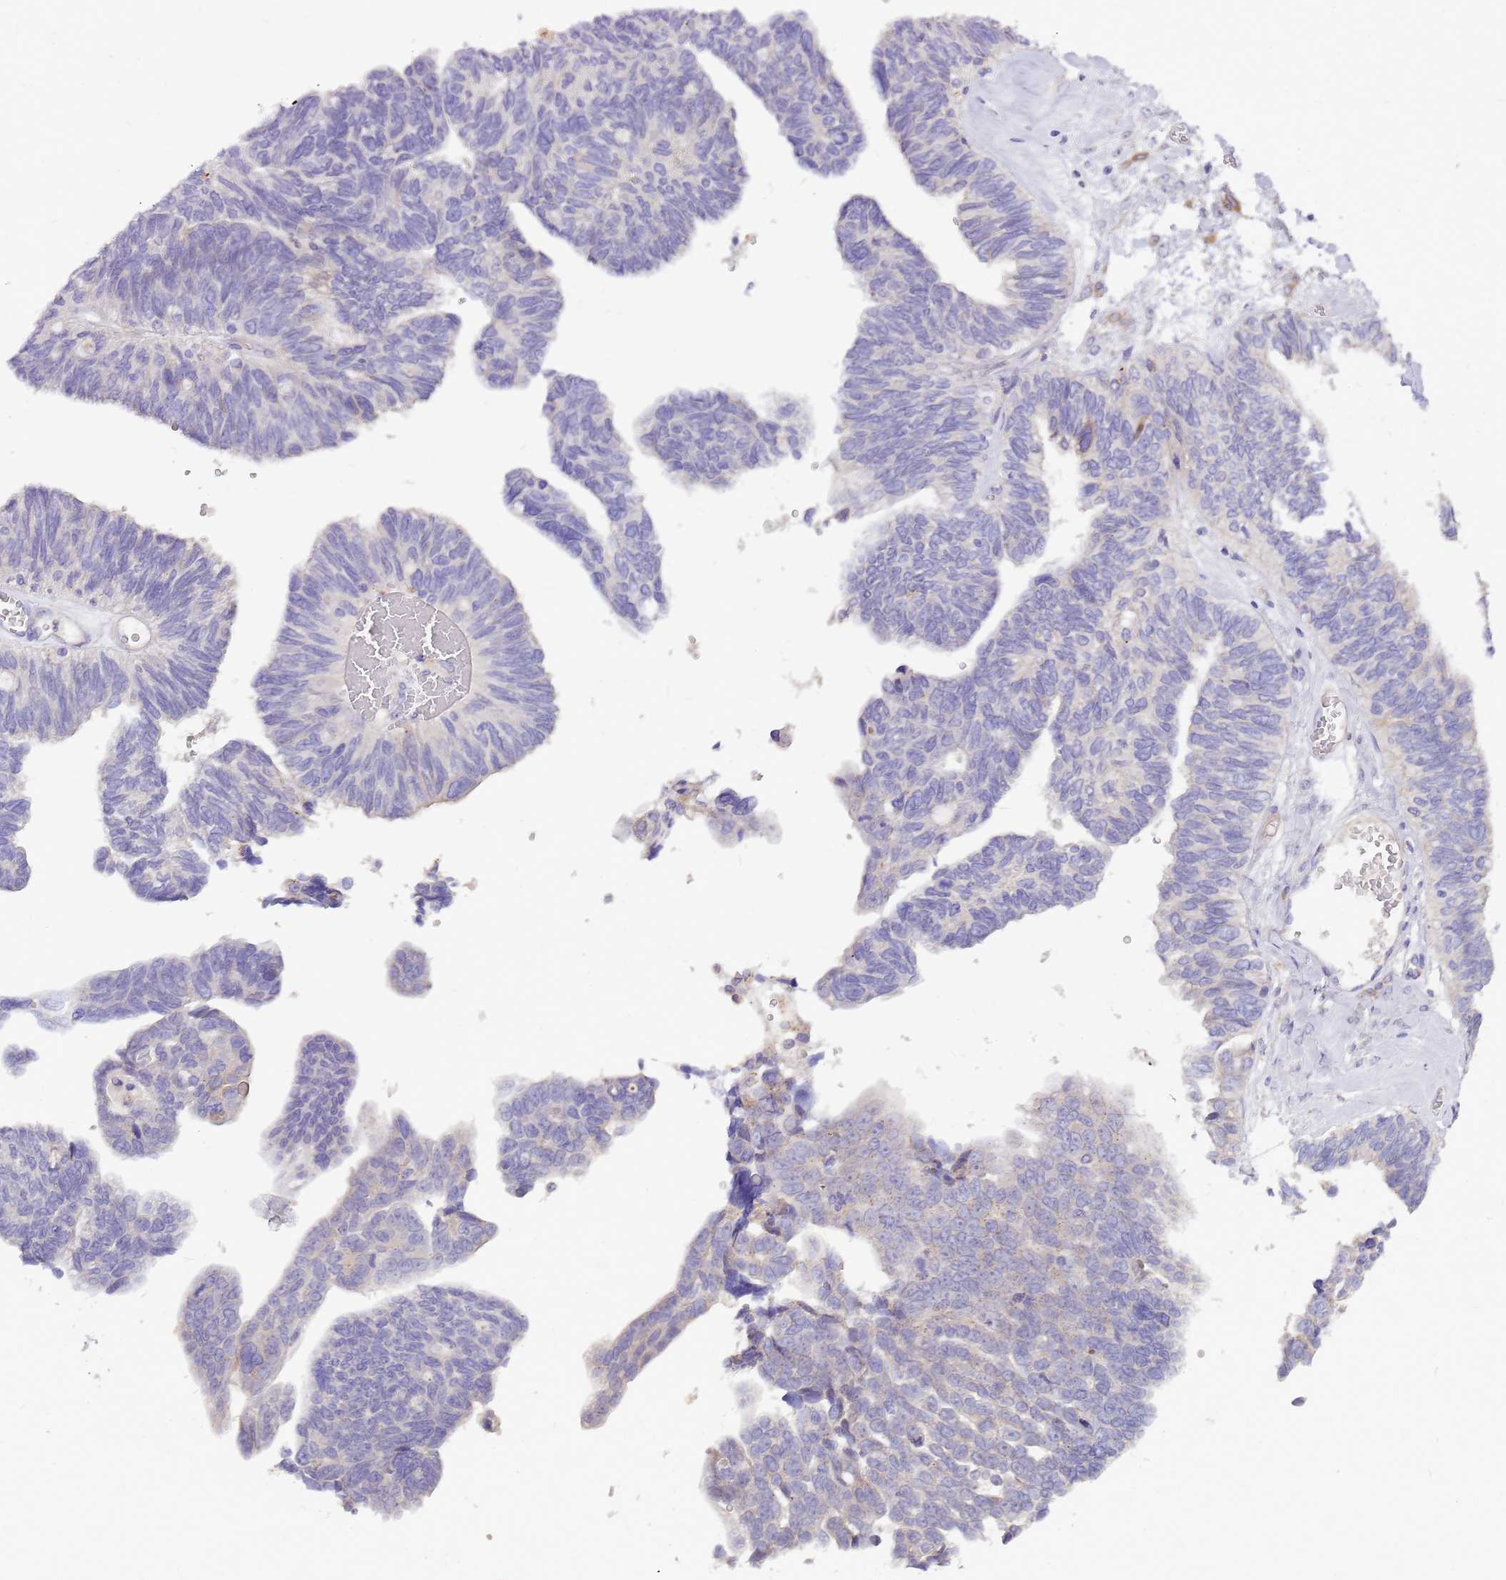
{"staining": {"intensity": "negative", "quantity": "none", "location": "none"}, "tissue": "ovarian cancer", "cell_type": "Tumor cells", "image_type": "cancer", "snomed": [{"axis": "morphology", "description": "Cystadenocarcinoma, serous, NOS"}, {"axis": "topography", "description": "Ovary"}], "caption": "Tumor cells are negative for protein expression in human serous cystadenocarcinoma (ovarian).", "gene": "NTN4", "patient": {"sex": "female", "age": 79}}